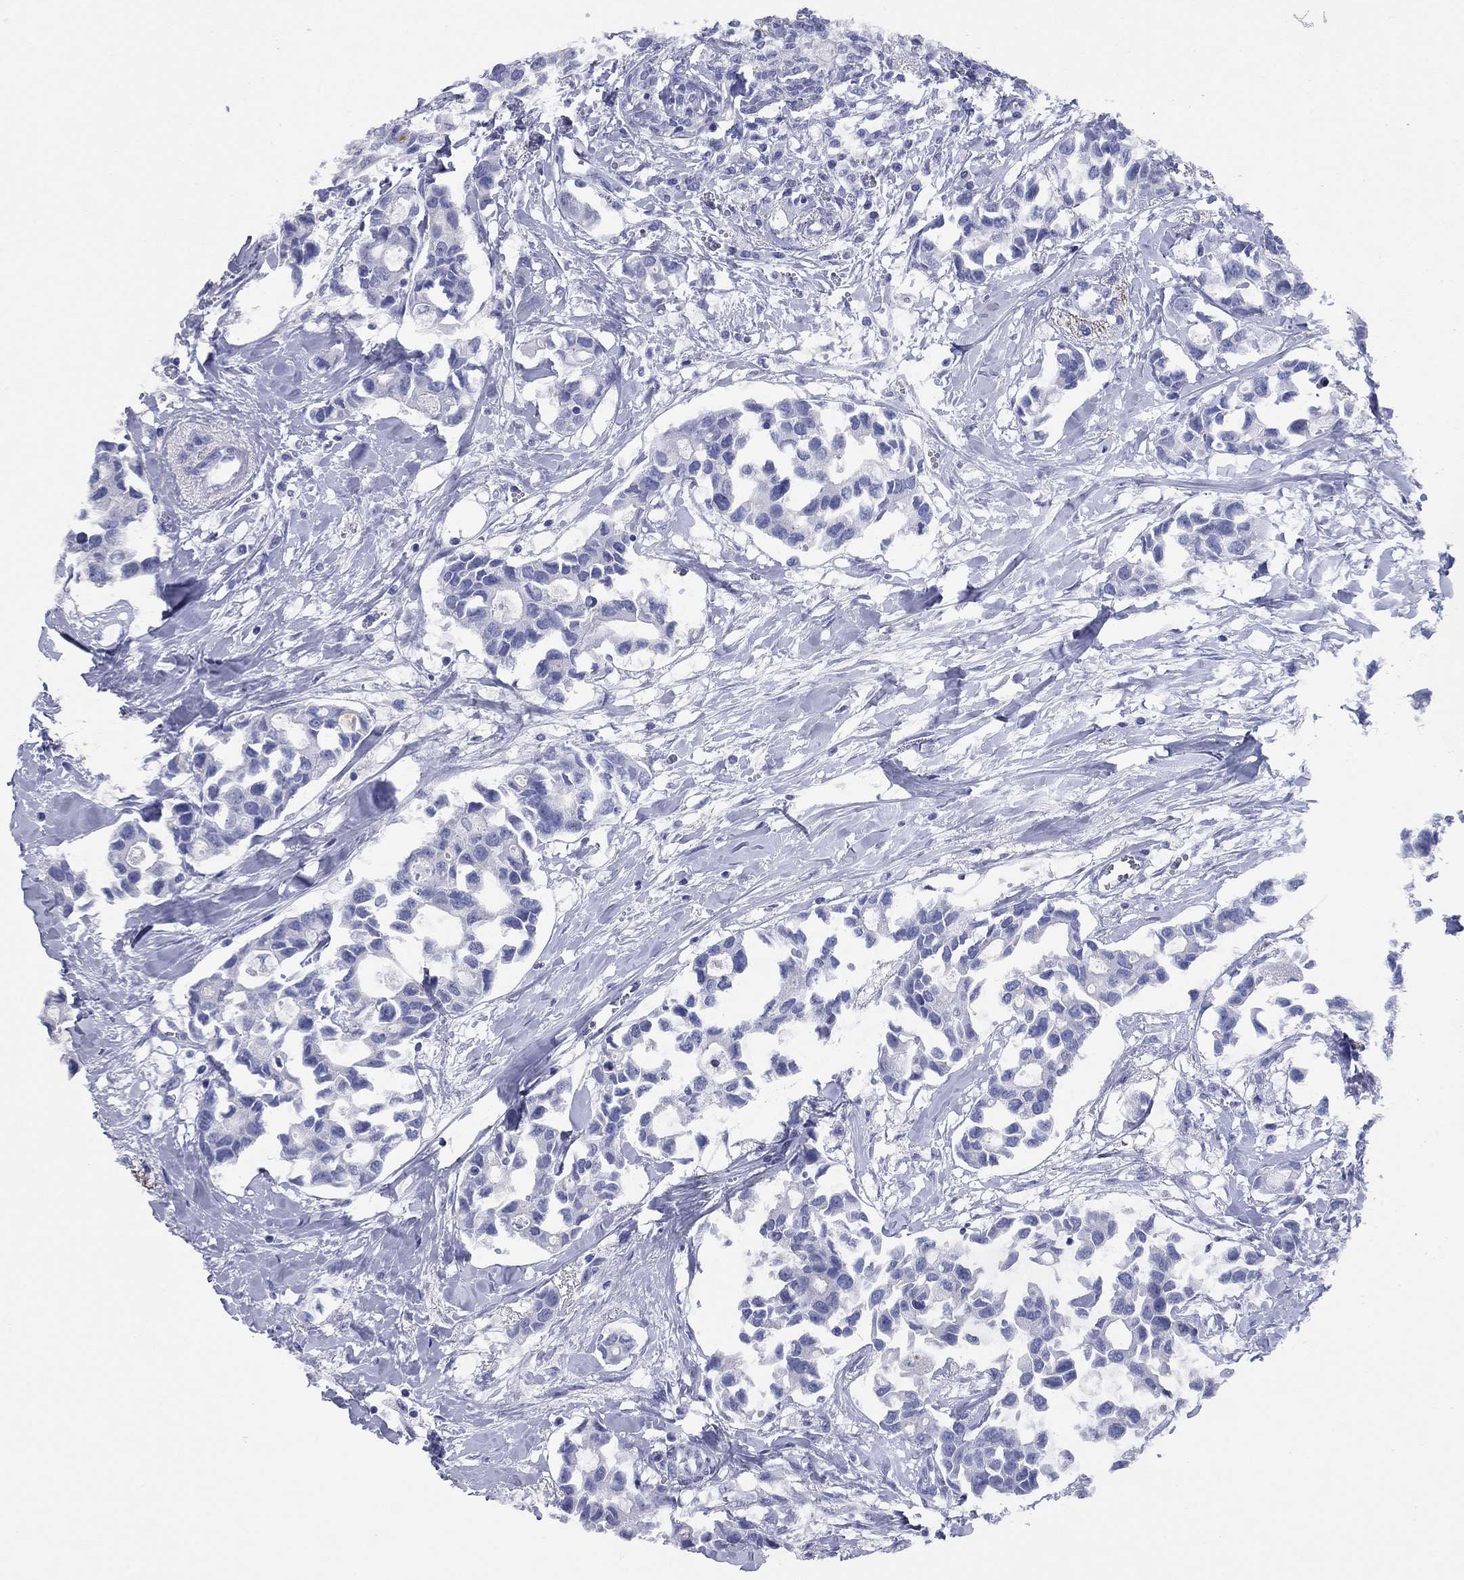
{"staining": {"intensity": "negative", "quantity": "none", "location": "none"}, "tissue": "breast cancer", "cell_type": "Tumor cells", "image_type": "cancer", "snomed": [{"axis": "morphology", "description": "Duct carcinoma"}, {"axis": "topography", "description": "Breast"}], "caption": "Human breast intraductal carcinoma stained for a protein using immunohistochemistry exhibits no expression in tumor cells.", "gene": "CCNA1", "patient": {"sex": "female", "age": 83}}